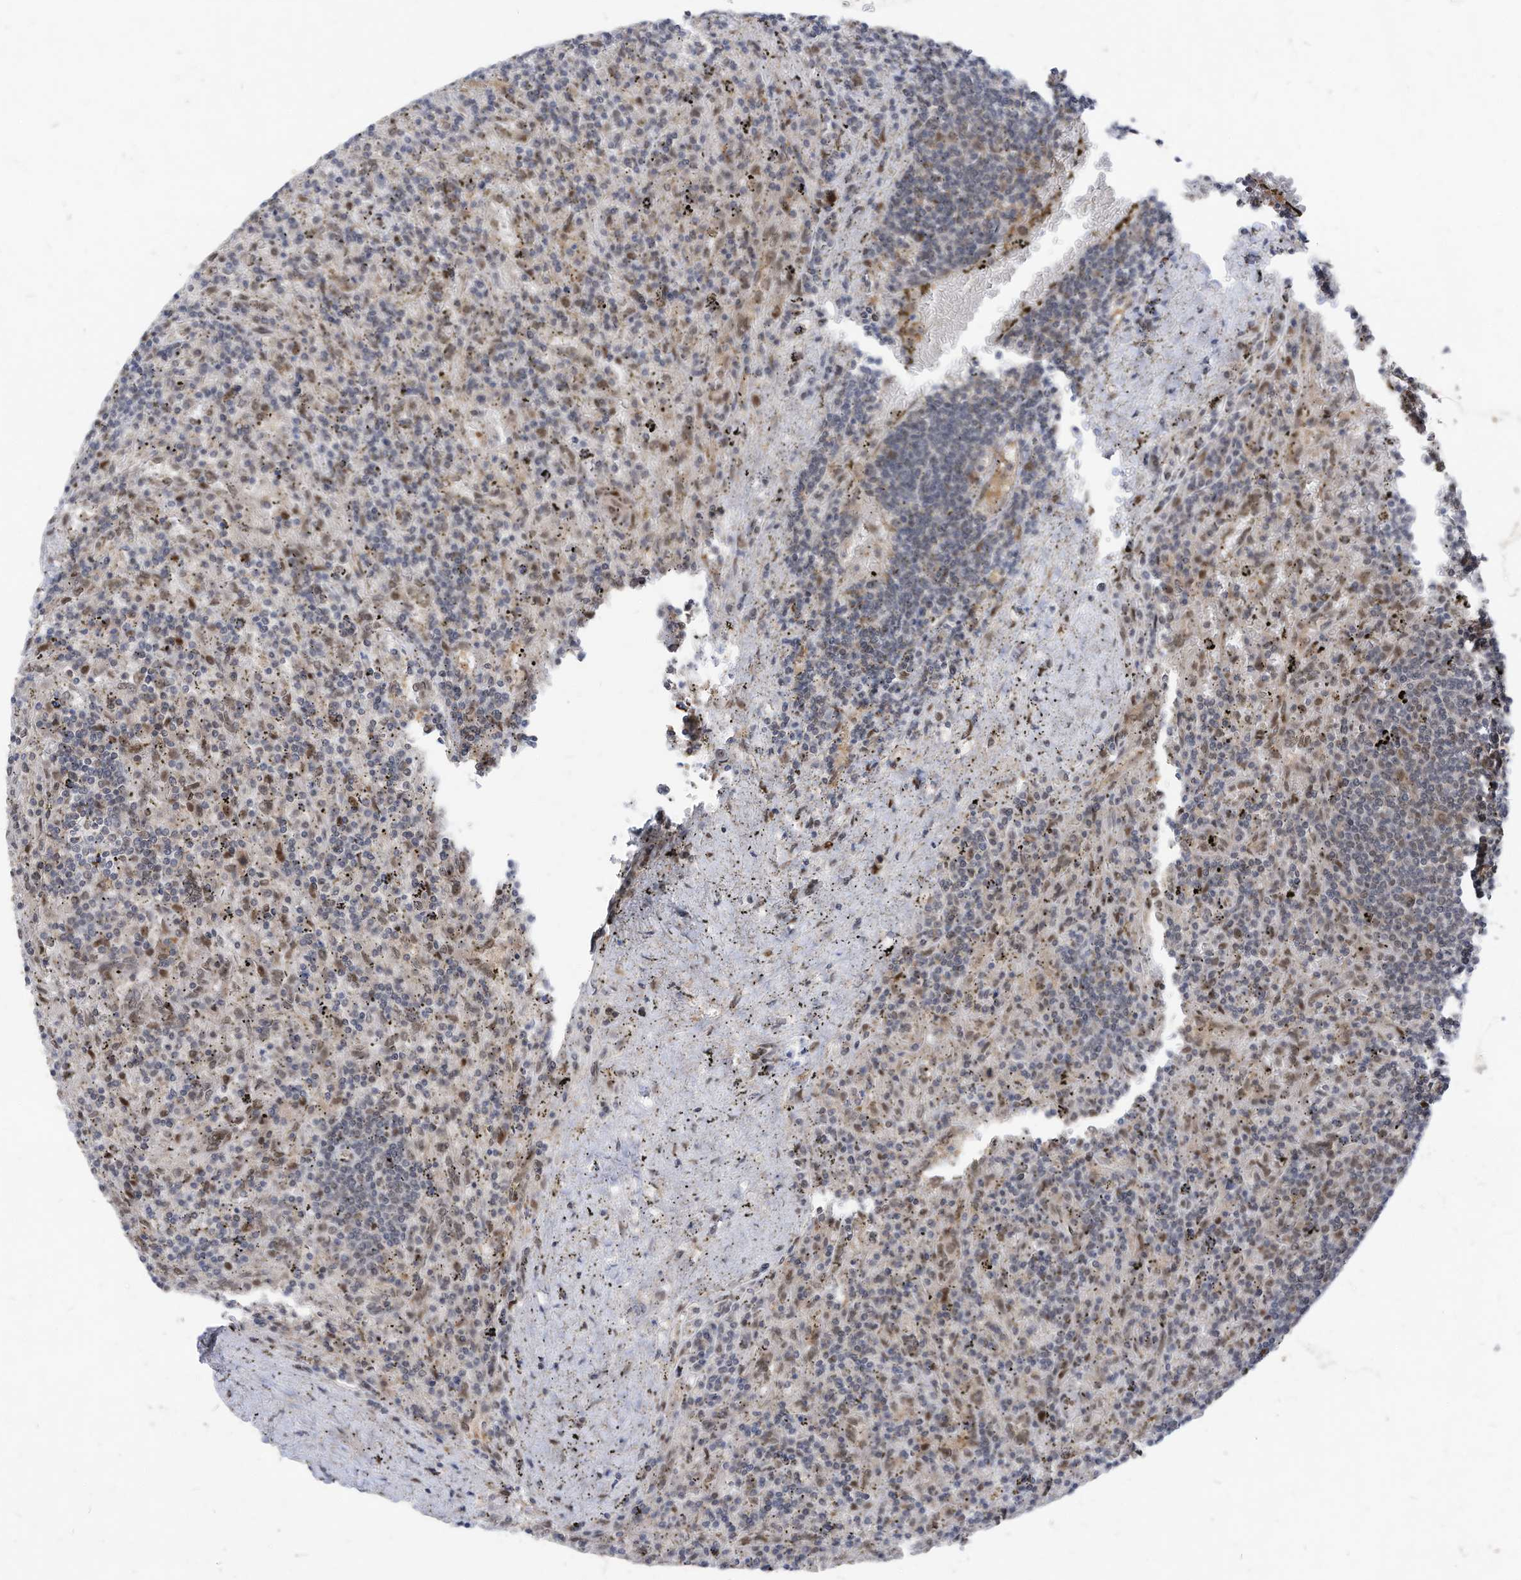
{"staining": {"intensity": "negative", "quantity": "none", "location": "none"}, "tissue": "lymphoma", "cell_type": "Tumor cells", "image_type": "cancer", "snomed": [{"axis": "morphology", "description": "Malignant lymphoma, non-Hodgkin's type, Low grade"}, {"axis": "topography", "description": "Spleen"}], "caption": "The image shows no significant expression in tumor cells of lymphoma.", "gene": "KPNB1", "patient": {"sex": "male", "age": 76}}